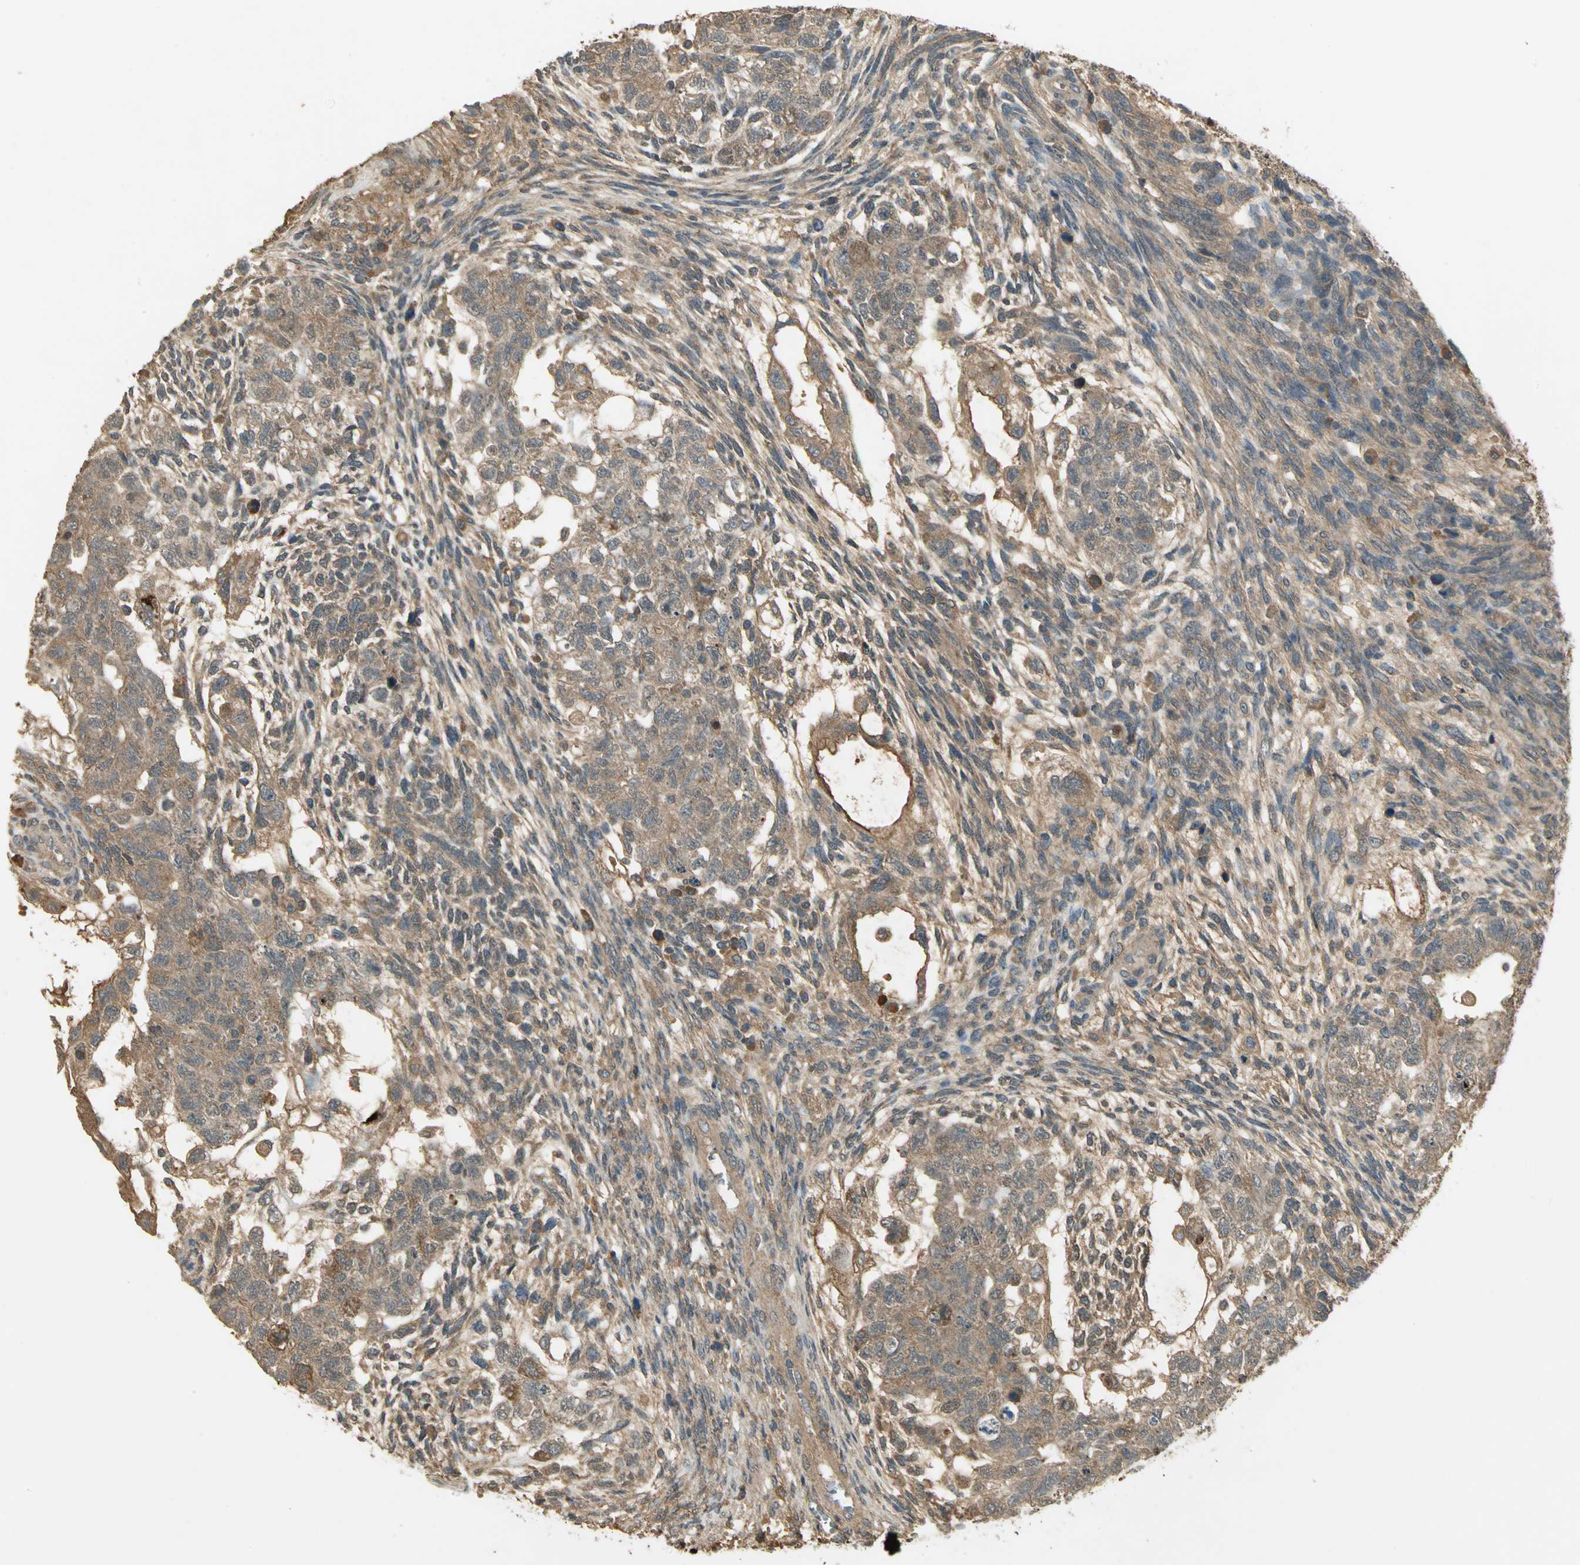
{"staining": {"intensity": "moderate", "quantity": ">75%", "location": "cytoplasmic/membranous"}, "tissue": "testis cancer", "cell_type": "Tumor cells", "image_type": "cancer", "snomed": [{"axis": "morphology", "description": "Normal tissue, NOS"}, {"axis": "morphology", "description": "Carcinoma, Embryonal, NOS"}, {"axis": "topography", "description": "Testis"}], "caption": "Testis embryonal carcinoma stained for a protein (brown) shows moderate cytoplasmic/membranous positive positivity in approximately >75% of tumor cells.", "gene": "KEAP1", "patient": {"sex": "male", "age": 36}}